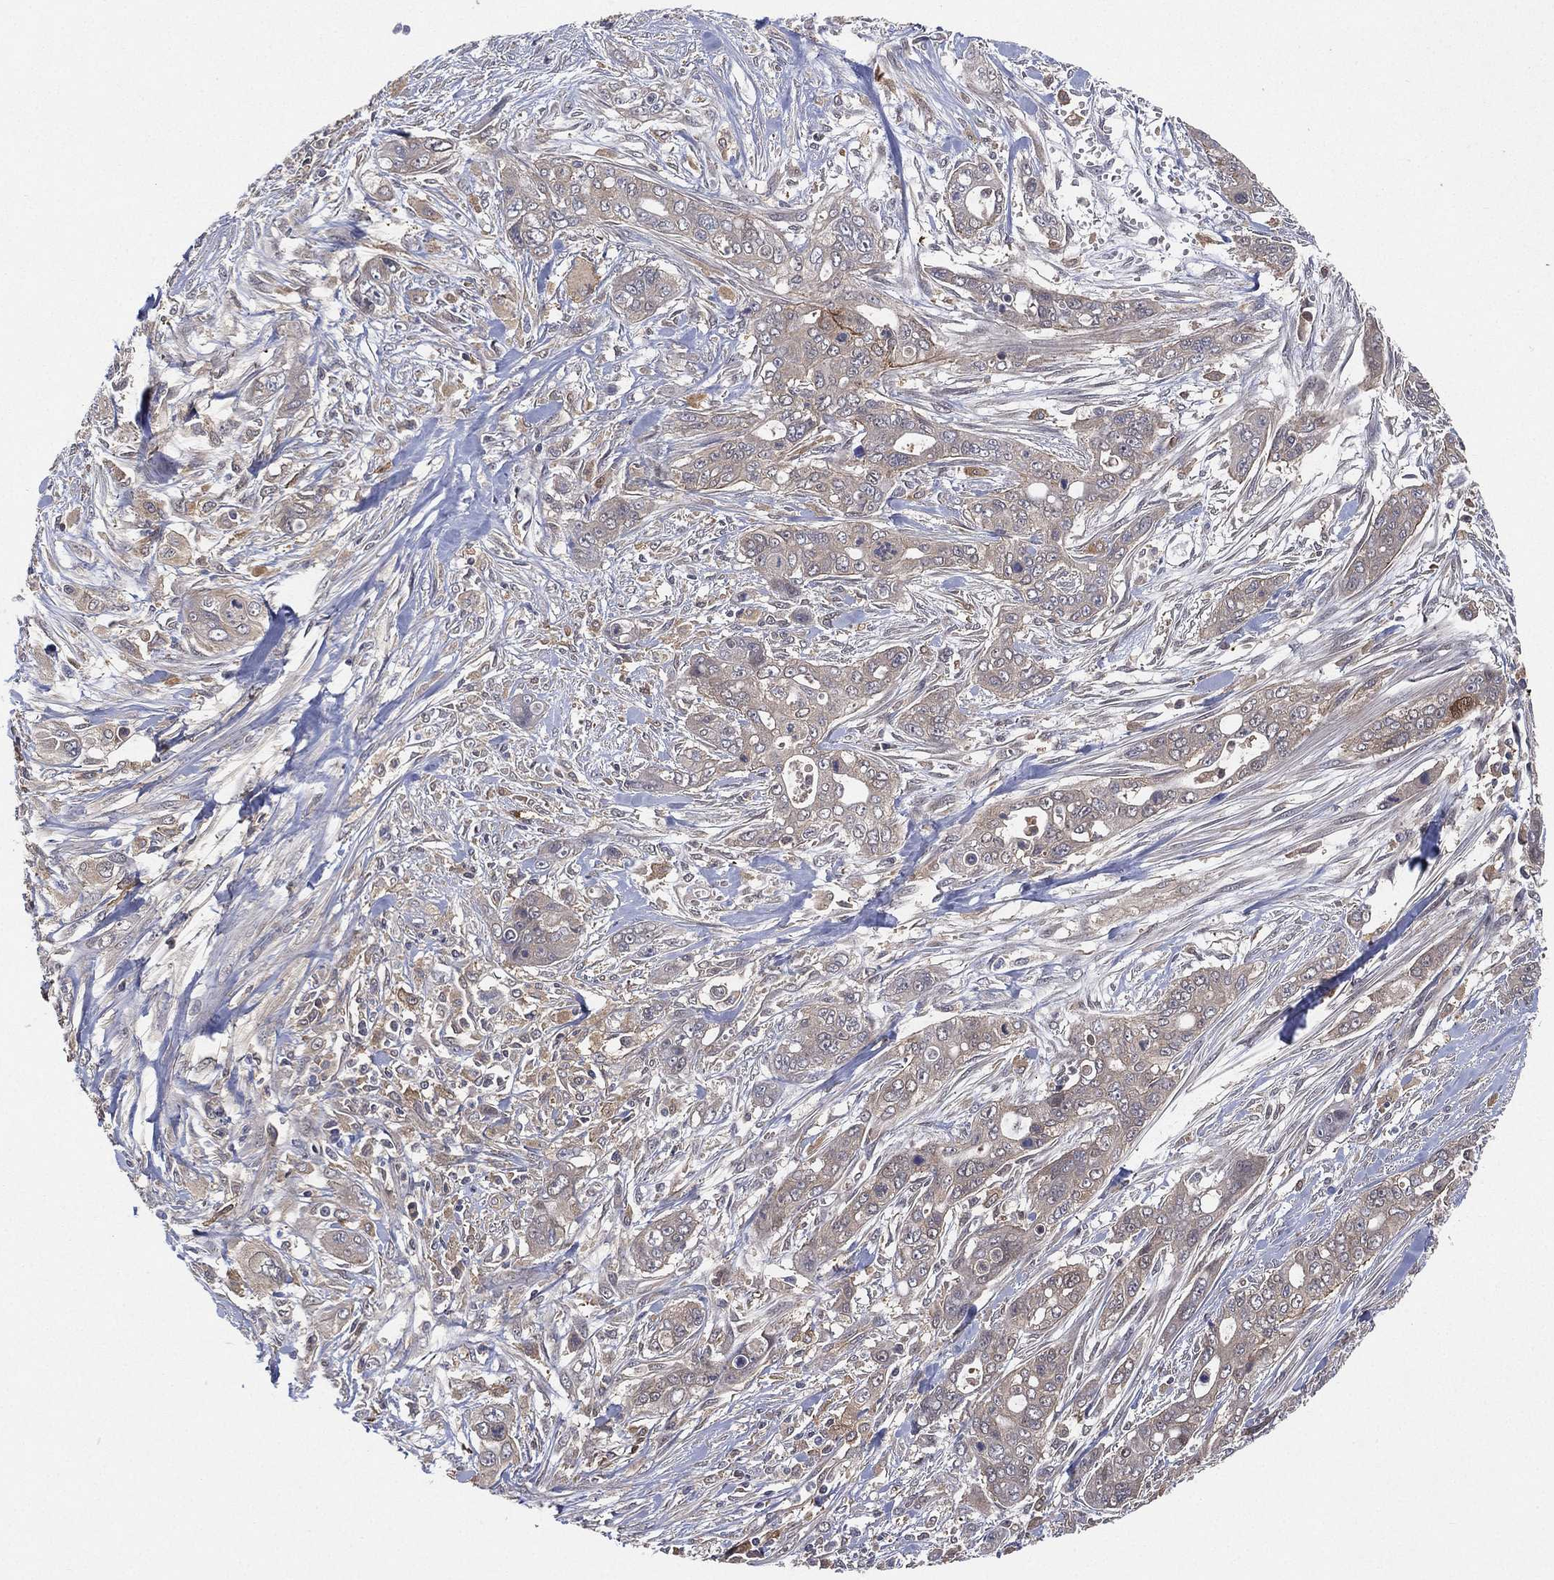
{"staining": {"intensity": "weak", "quantity": "<25%", "location": "cytoplasmic/membranous"}, "tissue": "pancreatic cancer", "cell_type": "Tumor cells", "image_type": "cancer", "snomed": [{"axis": "morphology", "description": "Adenocarcinoma, NOS"}, {"axis": "topography", "description": "Pancreas"}], "caption": "An image of pancreatic cancer (adenocarcinoma) stained for a protein reveals no brown staining in tumor cells. Nuclei are stained in blue.", "gene": "PSMG4", "patient": {"sex": "male", "age": 47}}